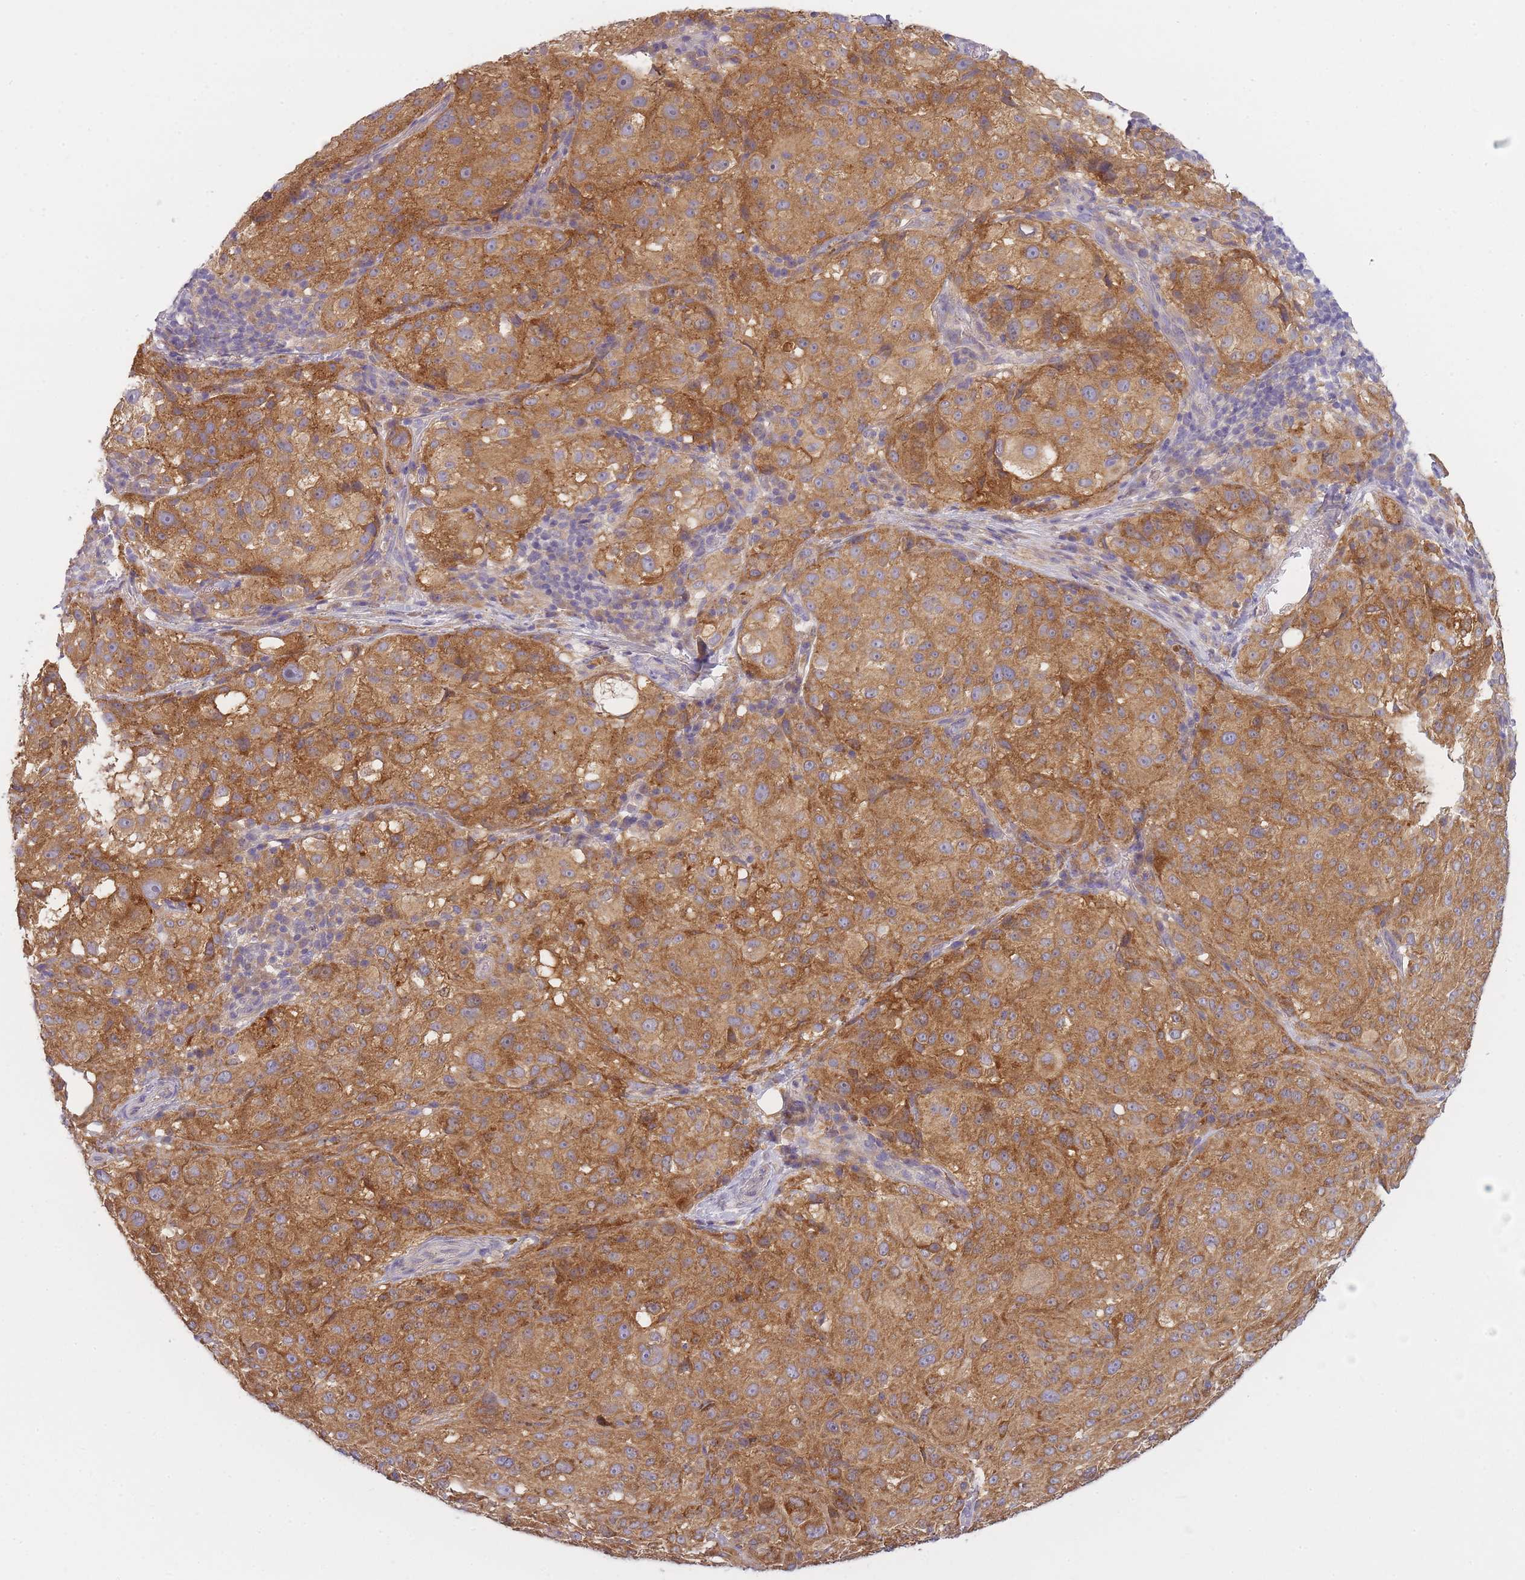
{"staining": {"intensity": "moderate", "quantity": ">75%", "location": "cytoplasmic/membranous"}, "tissue": "melanoma", "cell_type": "Tumor cells", "image_type": "cancer", "snomed": [{"axis": "morphology", "description": "Necrosis, NOS"}, {"axis": "morphology", "description": "Malignant melanoma, NOS"}, {"axis": "topography", "description": "Skin"}], "caption": "IHC photomicrograph of neoplastic tissue: malignant melanoma stained using IHC exhibits medium levels of moderate protein expression localized specifically in the cytoplasmic/membranous of tumor cells, appearing as a cytoplasmic/membranous brown color.", "gene": "AP3M2", "patient": {"sex": "female", "age": 87}}